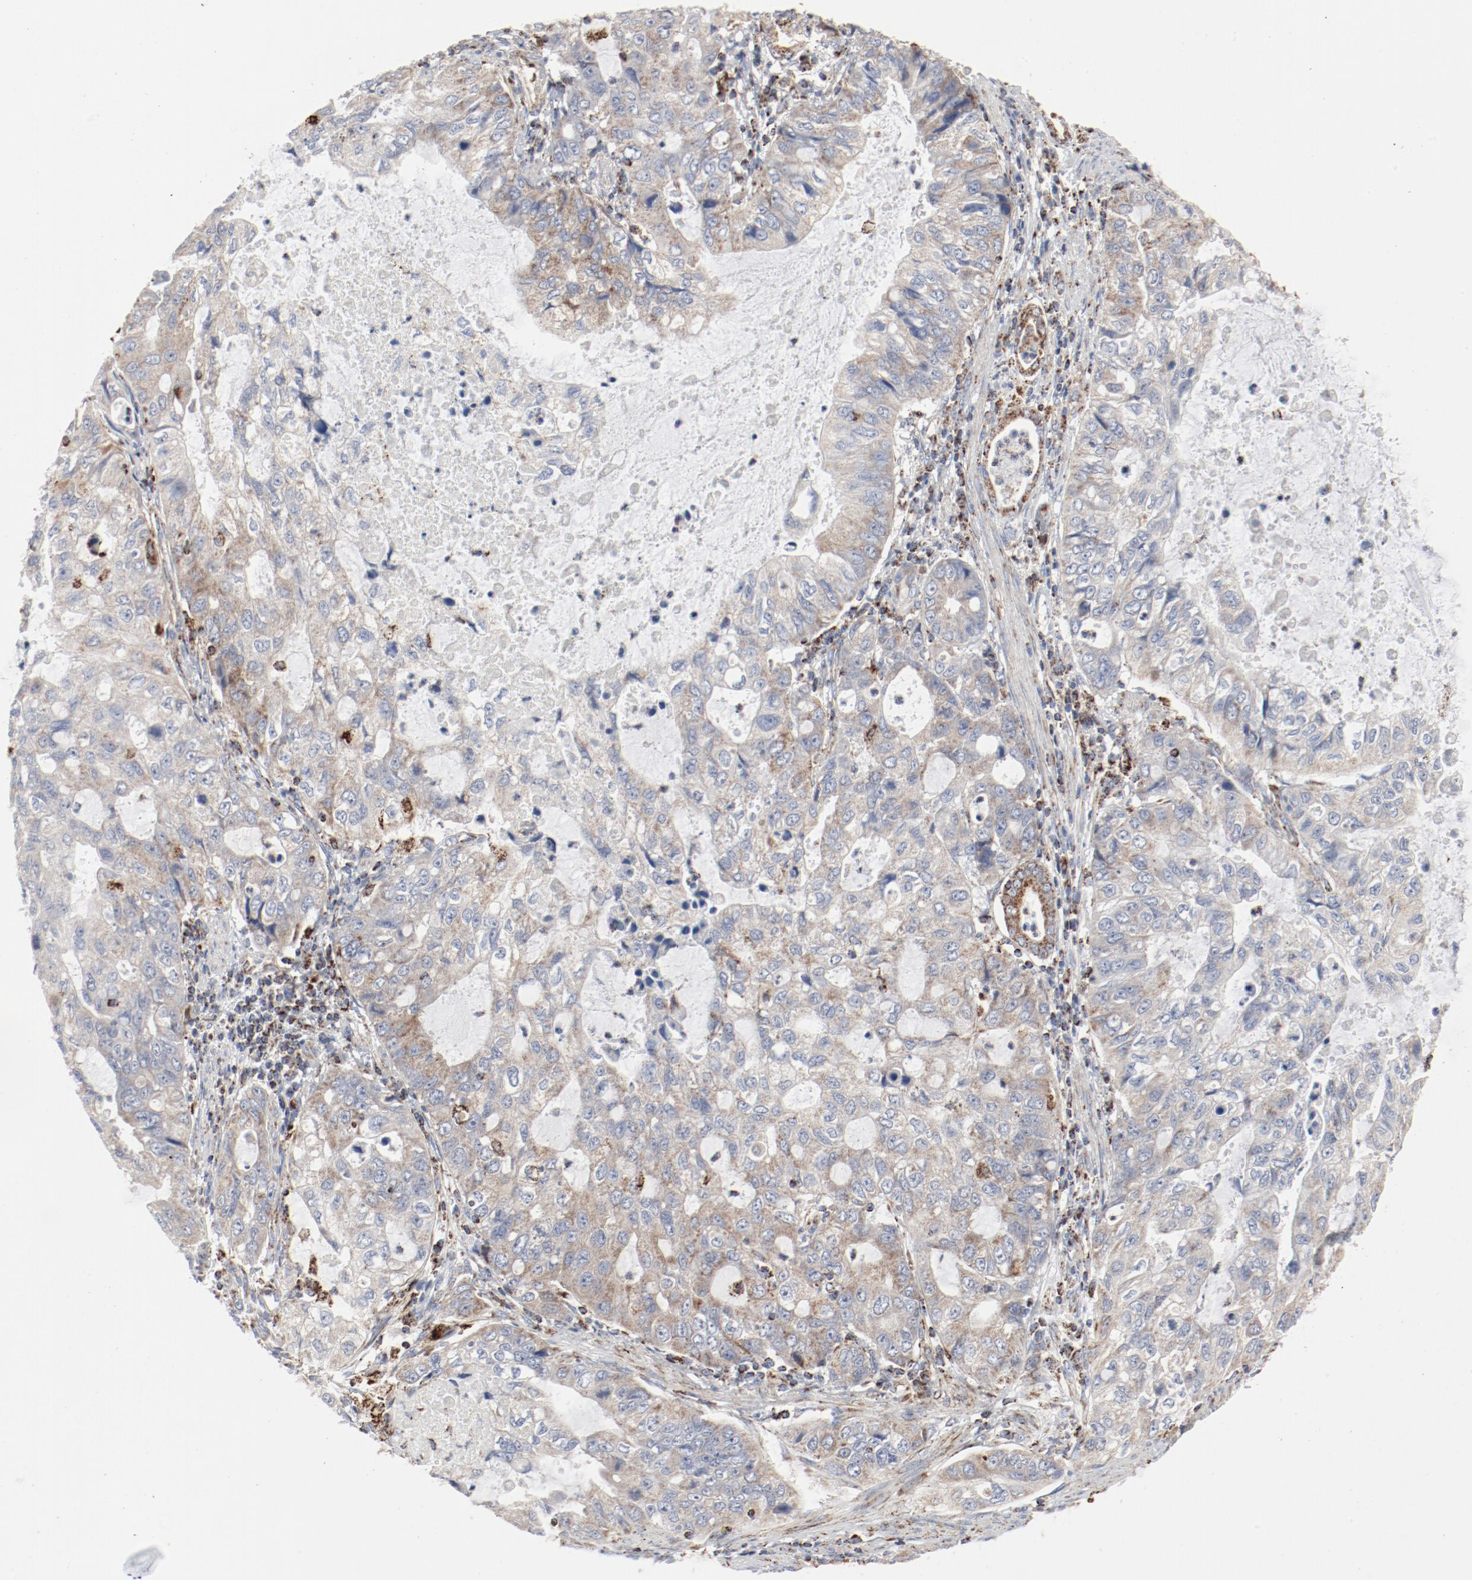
{"staining": {"intensity": "weak", "quantity": "25%-75%", "location": "cytoplasmic/membranous"}, "tissue": "stomach cancer", "cell_type": "Tumor cells", "image_type": "cancer", "snomed": [{"axis": "morphology", "description": "Adenocarcinoma, NOS"}, {"axis": "topography", "description": "Stomach, upper"}], "caption": "About 25%-75% of tumor cells in human stomach adenocarcinoma display weak cytoplasmic/membranous protein staining as visualized by brown immunohistochemical staining.", "gene": "SETD3", "patient": {"sex": "female", "age": 52}}